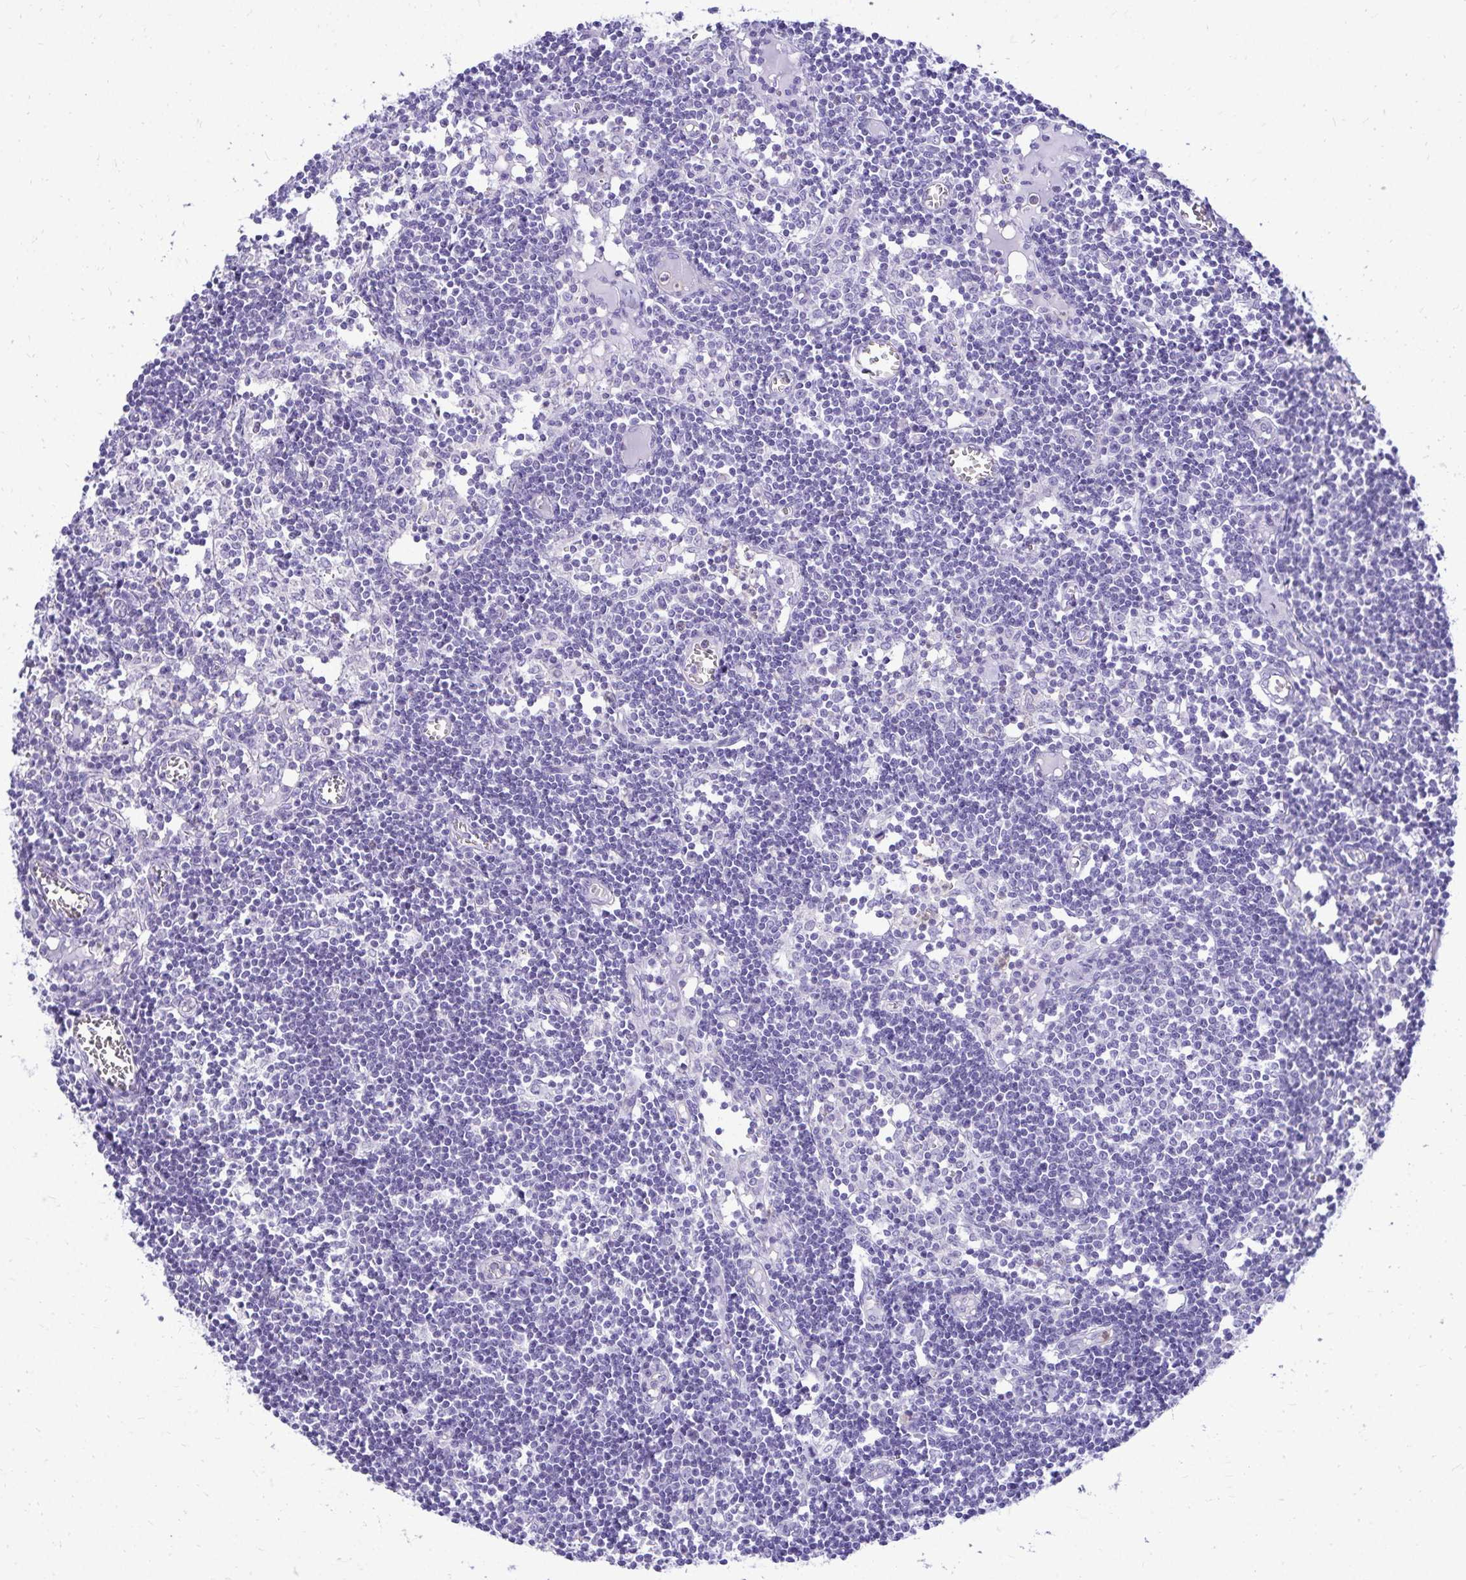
{"staining": {"intensity": "negative", "quantity": "none", "location": "none"}, "tissue": "lymph node", "cell_type": "Germinal center cells", "image_type": "normal", "snomed": [{"axis": "morphology", "description": "Normal tissue, NOS"}, {"axis": "topography", "description": "Lymph node"}], "caption": "Germinal center cells show no significant staining in benign lymph node. (DAB (3,3'-diaminobenzidine) IHC, high magnification).", "gene": "ZSWIM9", "patient": {"sex": "female", "age": 11}}